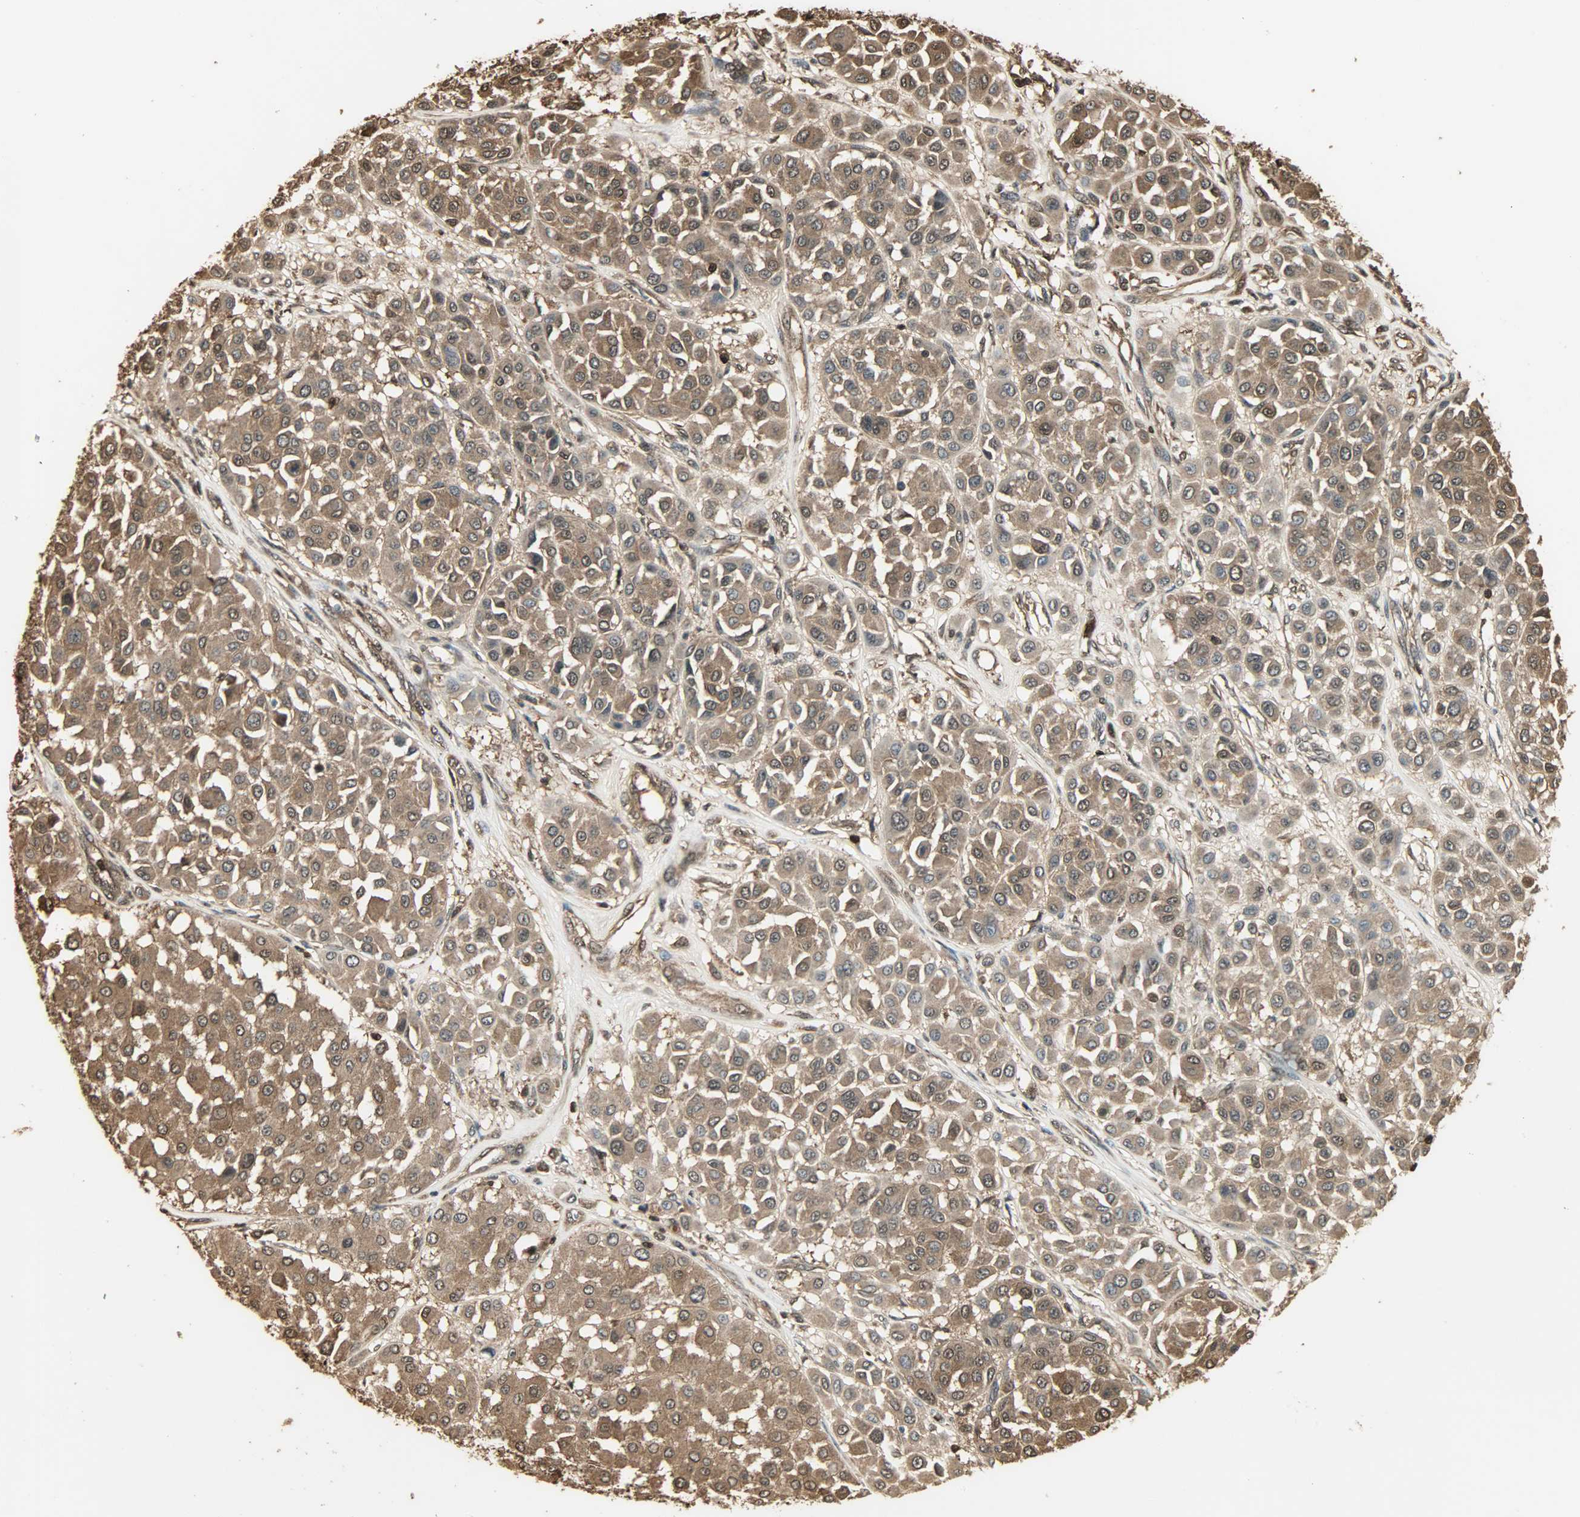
{"staining": {"intensity": "moderate", "quantity": ">75%", "location": "cytoplasmic/membranous,nuclear"}, "tissue": "melanoma", "cell_type": "Tumor cells", "image_type": "cancer", "snomed": [{"axis": "morphology", "description": "Malignant melanoma, Metastatic site"}, {"axis": "topography", "description": "Soft tissue"}], "caption": "Immunohistochemistry (IHC) (DAB (3,3'-diaminobenzidine)) staining of human malignant melanoma (metastatic site) reveals moderate cytoplasmic/membranous and nuclear protein staining in approximately >75% of tumor cells. (DAB IHC, brown staining for protein, blue staining for nuclei).", "gene": "YWHAZ", "patient": {"sex": "male", "age": 41}}